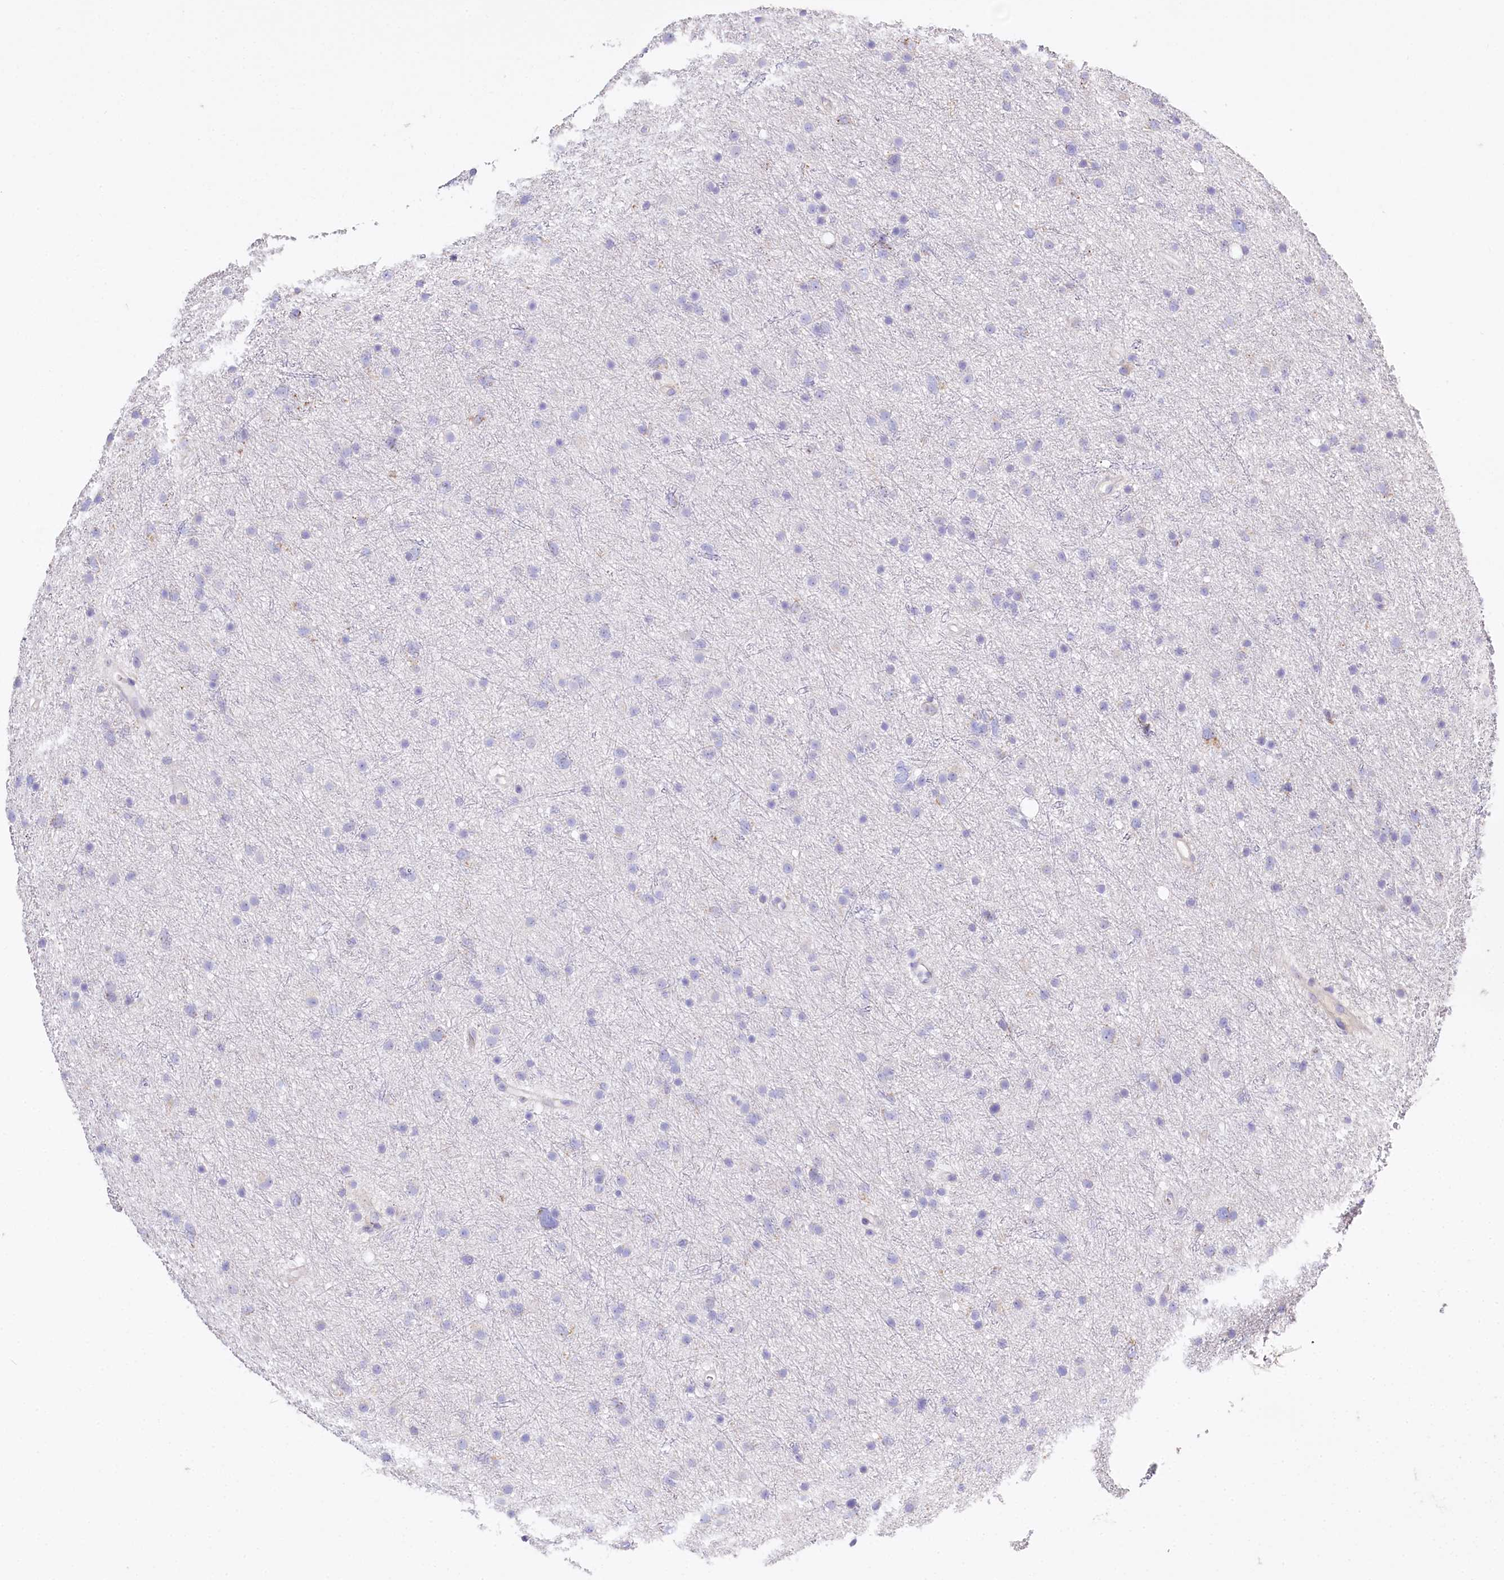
{"staining": {"intensity": "negative", "quantity": "none", "location": "none"}, "tissue": "glioma", "cell_type": "Tumor cells", "image_type": "cancer", "snomed": [{"axis": "morphology", "description": "Glioma, malignant, Low grade"}, {"axis": "topography", "description": "Cerebral cortex"}], "caption": "A photomicrograph of glioma stained for a protein reveals no brown staining in tumor cells.", "gene": "PTER", "patient": {"sex": "female", "age": 39}}